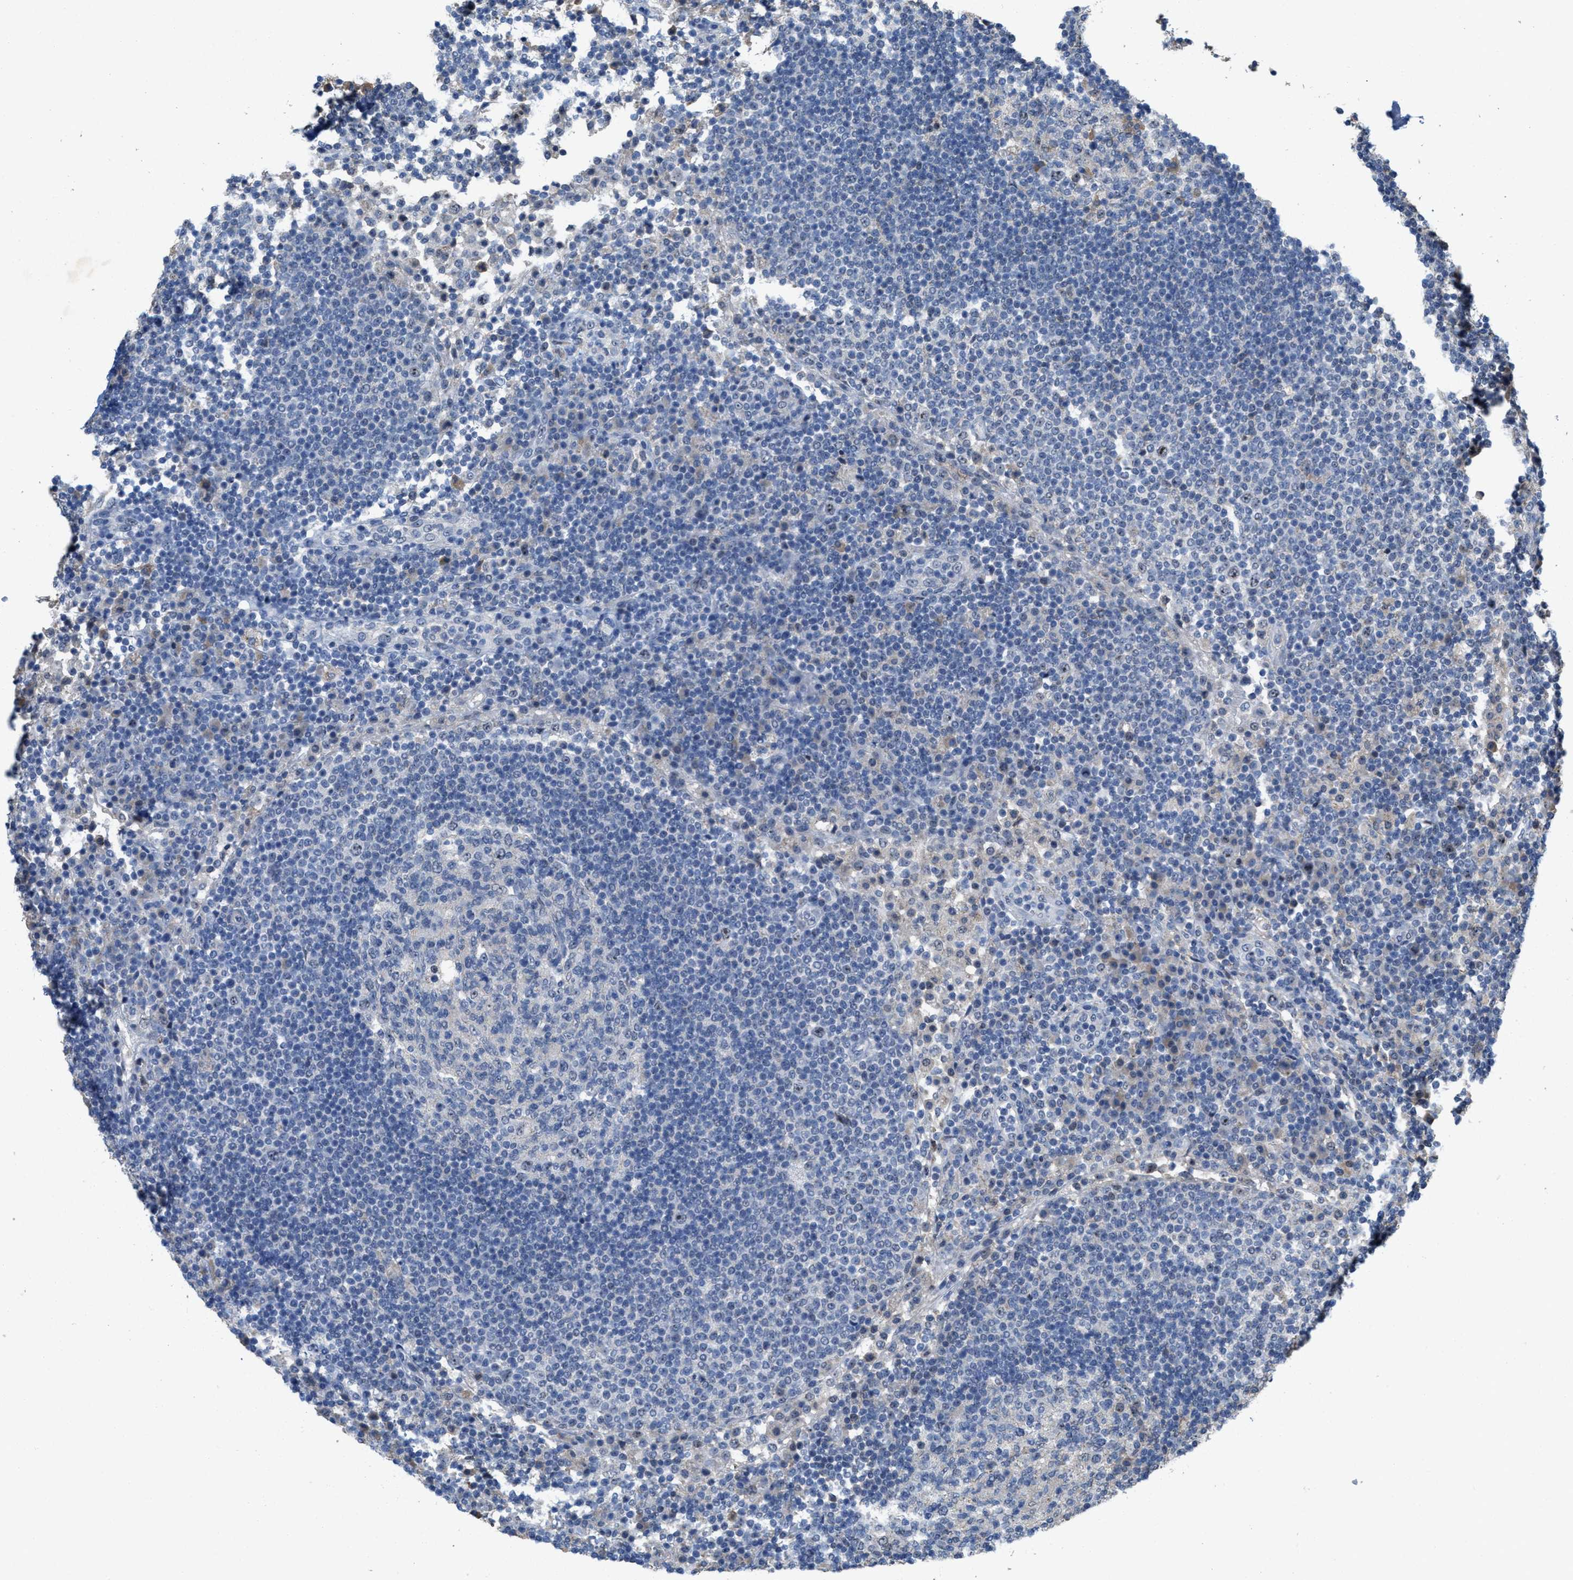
{"staining": {"intensity": "negative", "quantity": "none", "location": "none"}, "tissue": "lymph node", "cell_type": "Germinal center cells", "image_type": "normal", "snomed": [{"axis": "morphology", "description": "Normal tissue, NOS"}, {"axis": "topography", "description": "Lymph node"}], "caption": "Immunohistochemistry (IHC) micrograph of normal lymph node stained for a protein (brown), which shows no staining in germinal center cells.", "gene": "ZNF783", "patient": {"sex": "female", "age": 53}}